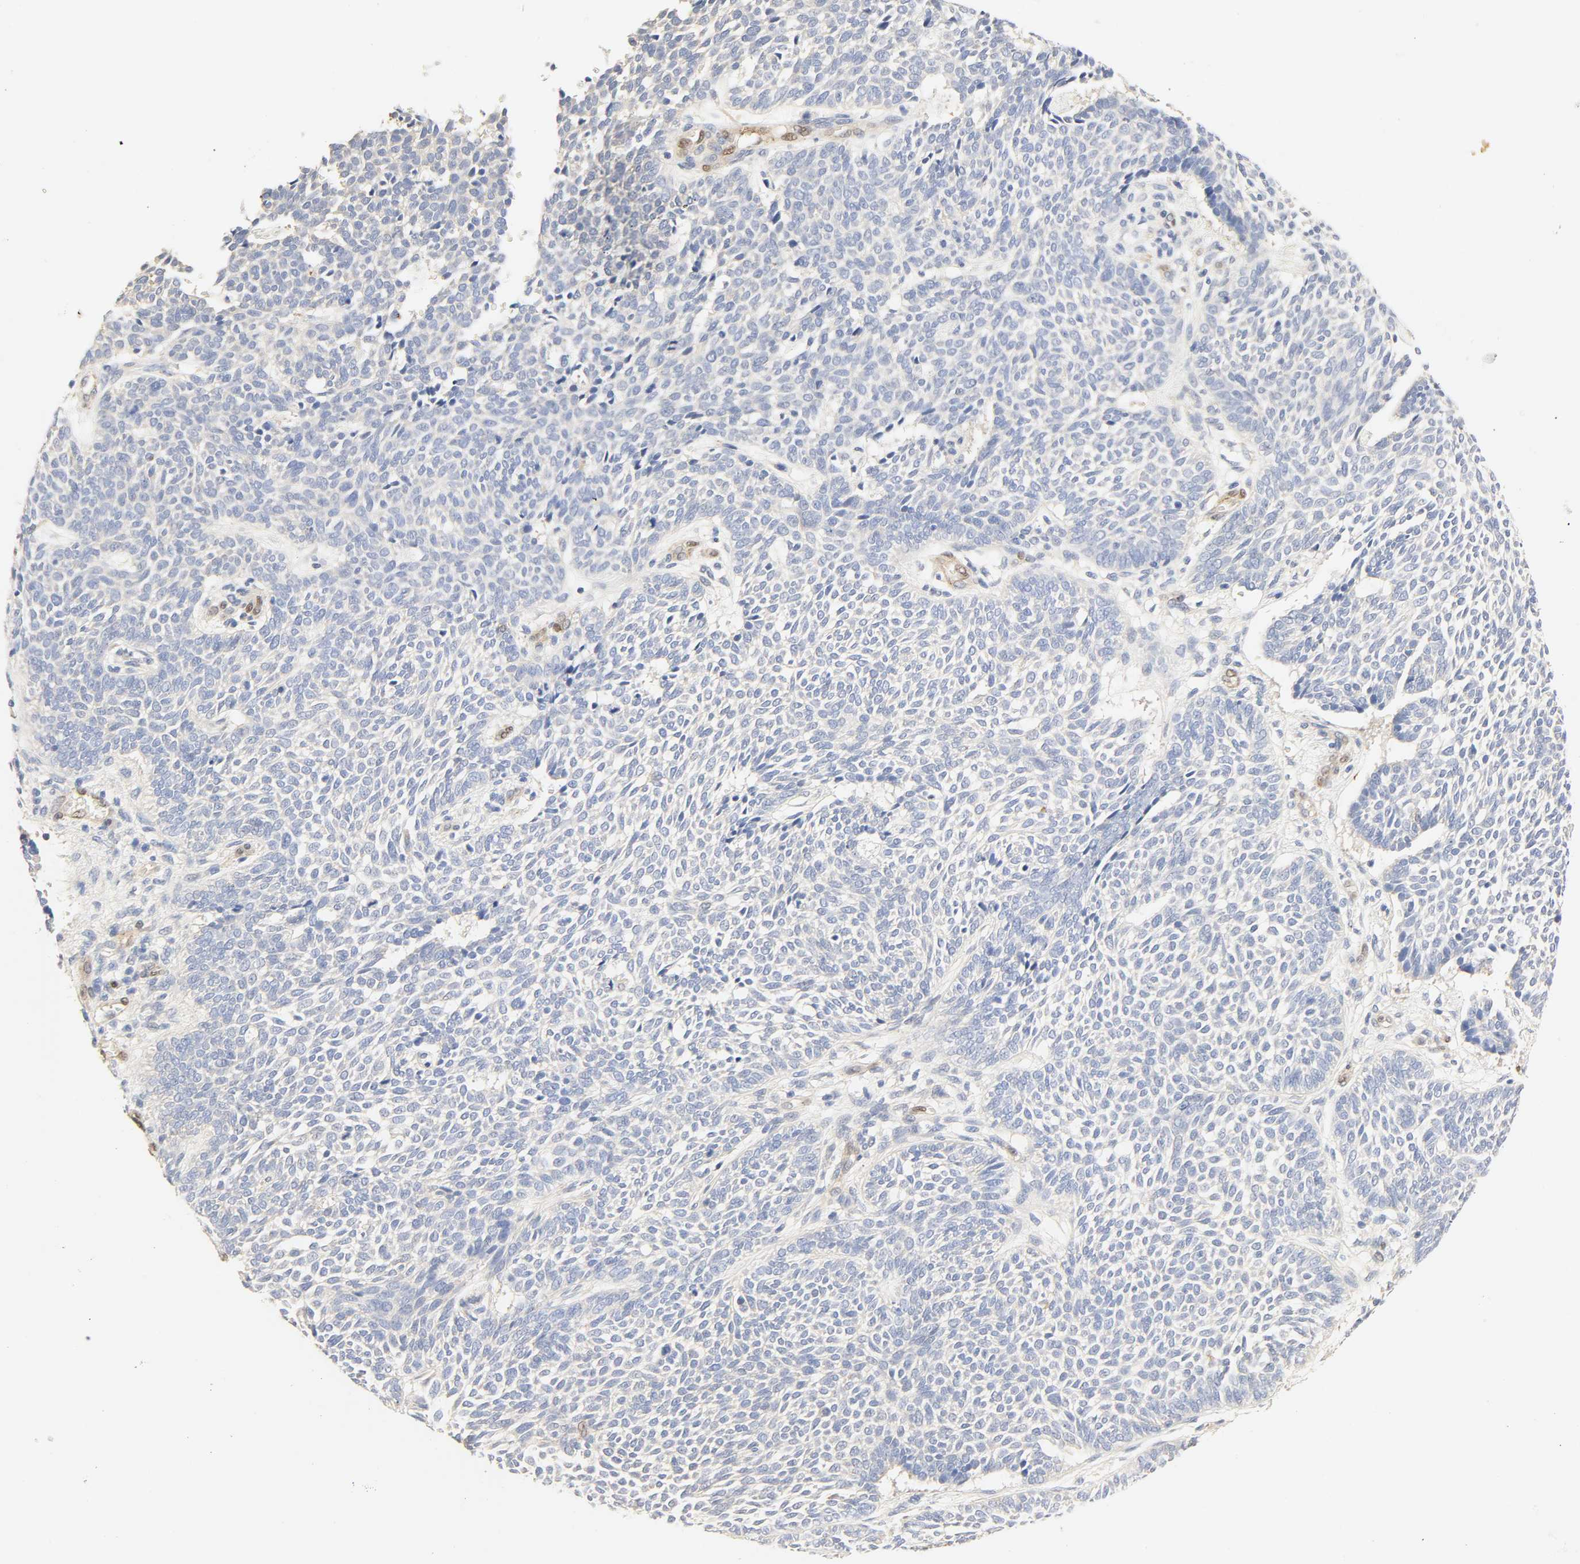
{"staining": {"intensity": "negative", "quantity": "none", "location": "none"}, "tissue": "skin cancer", "cell_type": "Tumor cells", "image_type": "cancer", "snomed": [{"axis": "morphology", "description": "Normal tissue, NOS"}, {"axis": "morphology", "description": "Basal cell carcinoma"}, {"axis": "topography", "description": "Skin"}], "caption": "The histopathology image exhibits no staining of tumor cells in basal cell carcinoma (skin).", "gene": "BORCS8-MEF2B", "patient": {"sex": "male", "age": 87}}